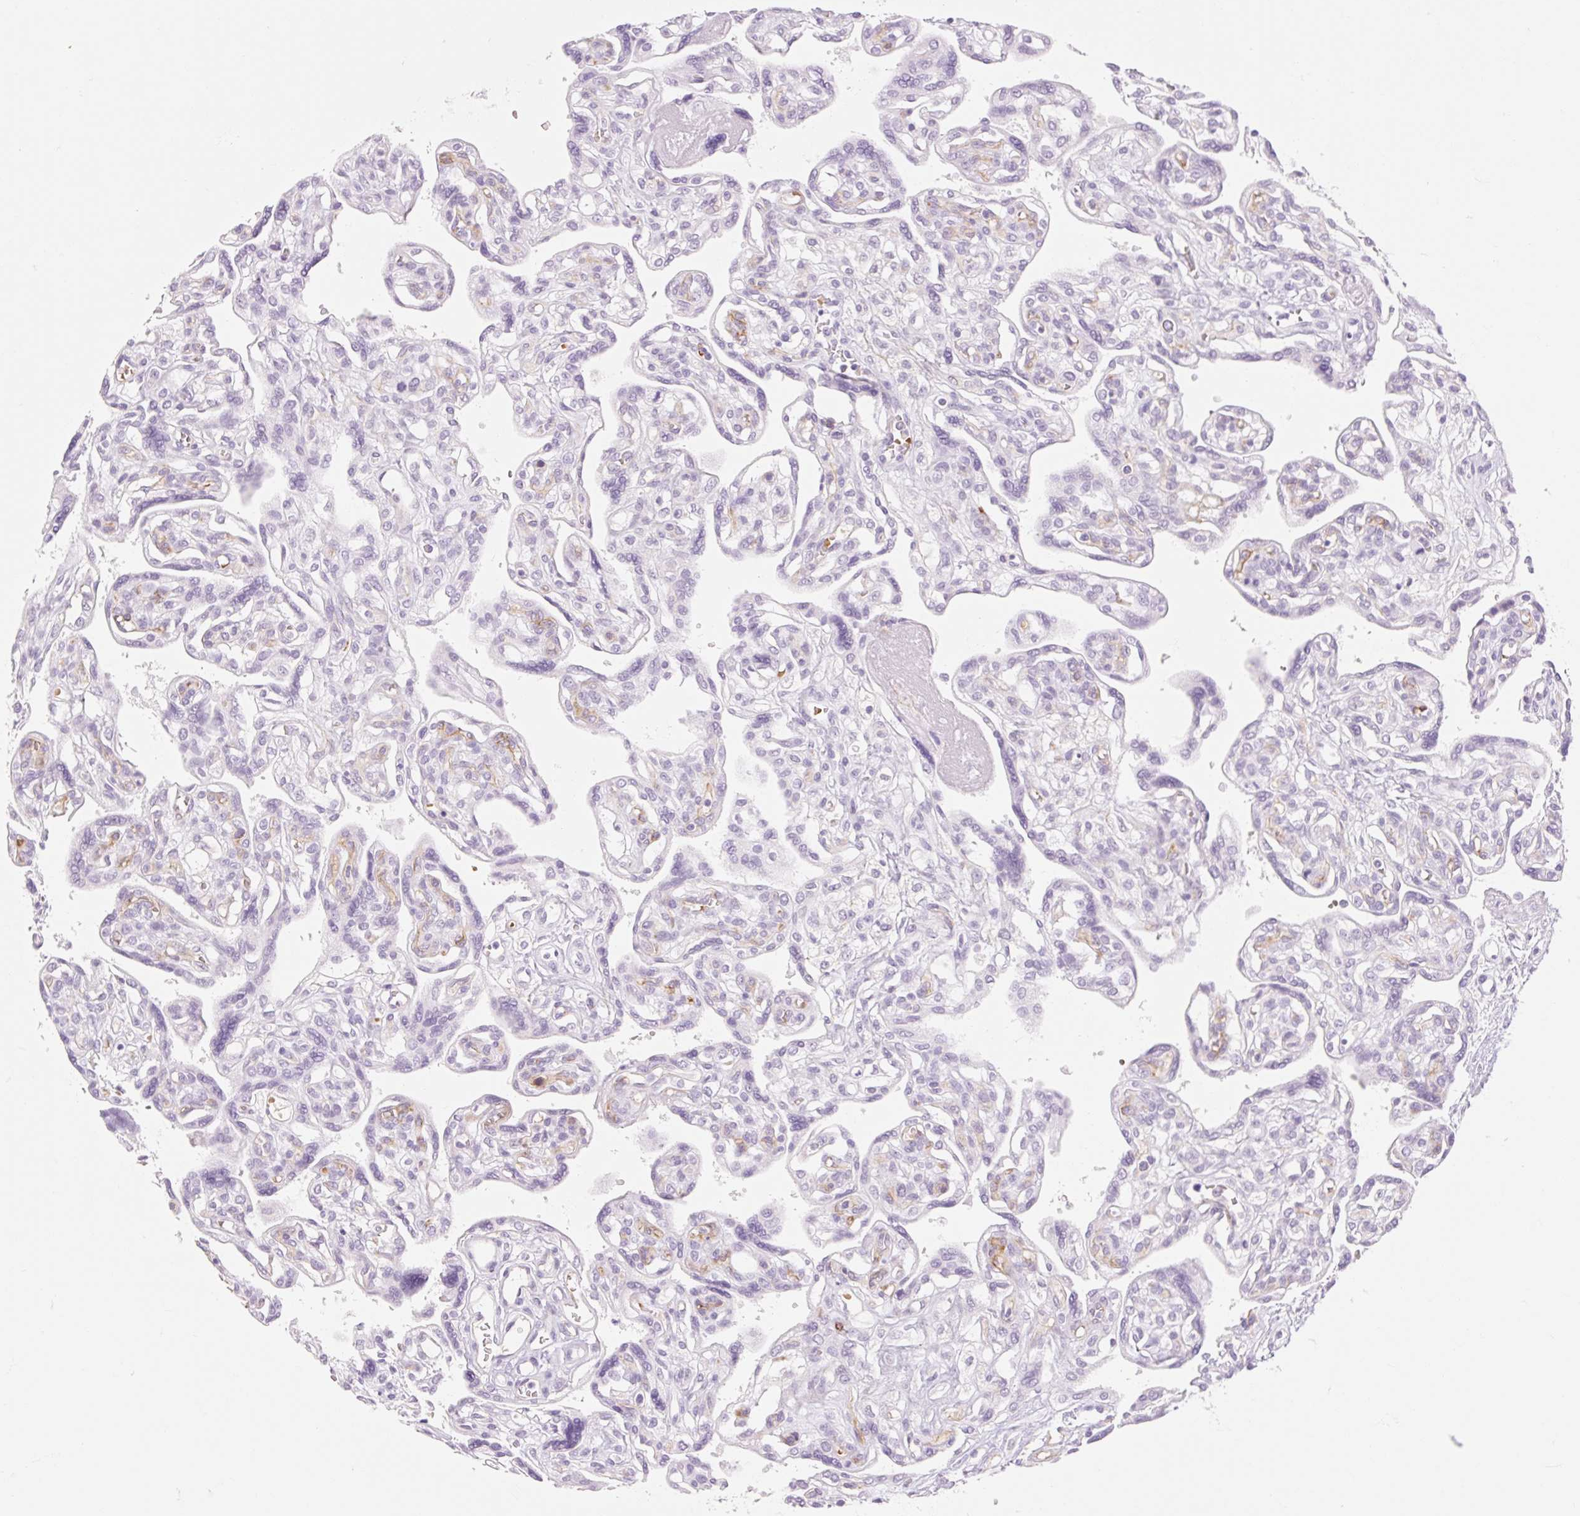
{"staining": {"intensity": "negative", "quantity": "none", "location": "none"}, "tissue": "placenta", "cell_type": "Decidual cells", "image_type": "normal", "snomed": [{"axis": "morphology", "description": "Normal tissue, NOS"}, {"axis": "topography", "description": "Placenta"}], "caption": "There is no significant expression in decidual cells of placenta. Brightfield microscopy of immunohistochemistry (IHC) stained with DAB (brown) and hematoxylin (blue), captured at high magnification.", "gene": "TAF1L", "patient": {"sex": "female", "age": 39}}